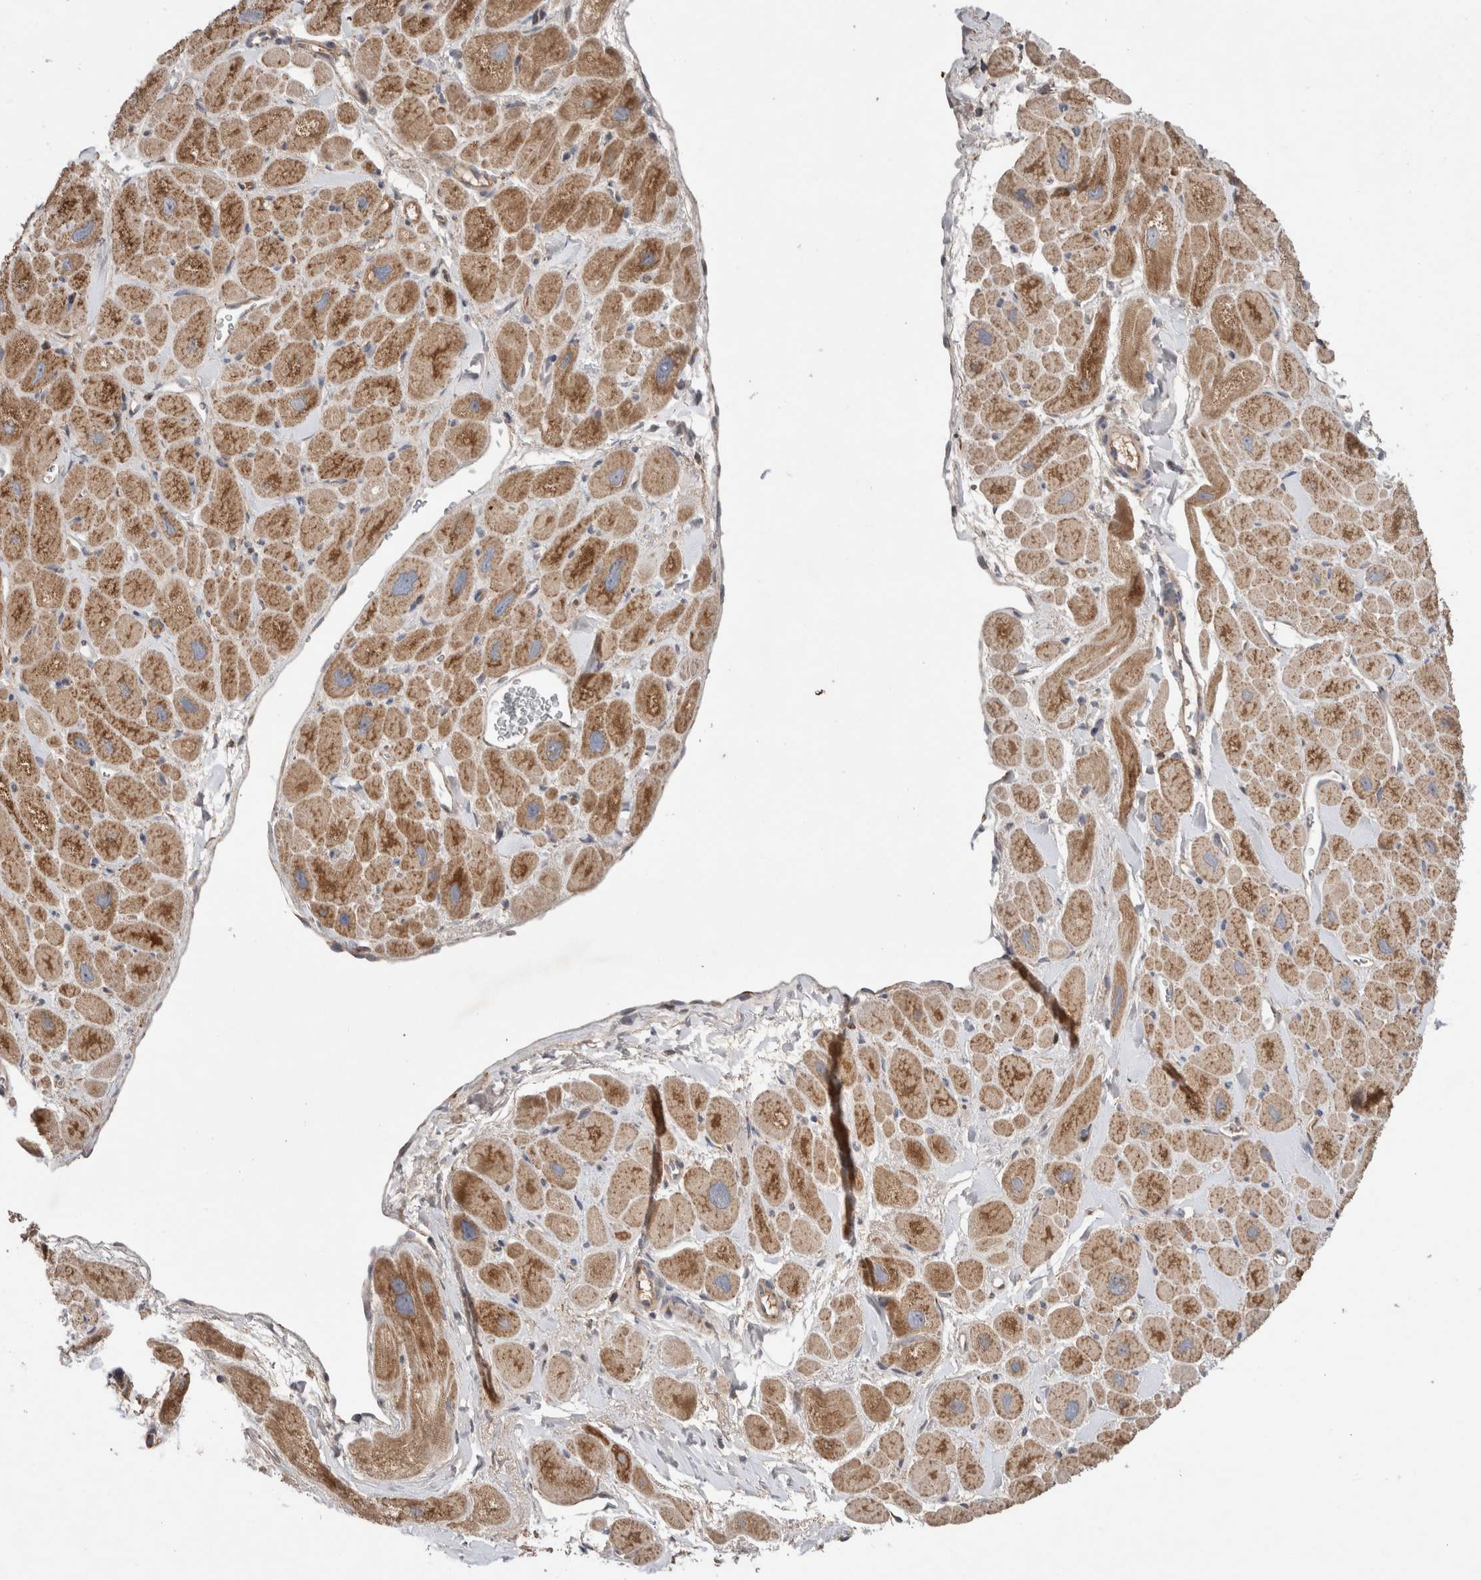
{"staining": {"intensity": "moderate", "quantity": ">75%", "location": "cytoplasmic/membranous"}, "tissue": "heart muscle", "cell_type": "Cardiomyocytes", "image_type": "normal", "snomed": [{"axis": "morphology", "description": "Normal tissue, NOS"}, {"axis": "topography", "description": "Heart"}], "caption": "Moderate cytoplasmic/membranous positivity is seen in about >75% of cardiomyocytes in normal heart muscle.", "gene": "KIF21B", "patient": {"sex": "male", "age": 49}}